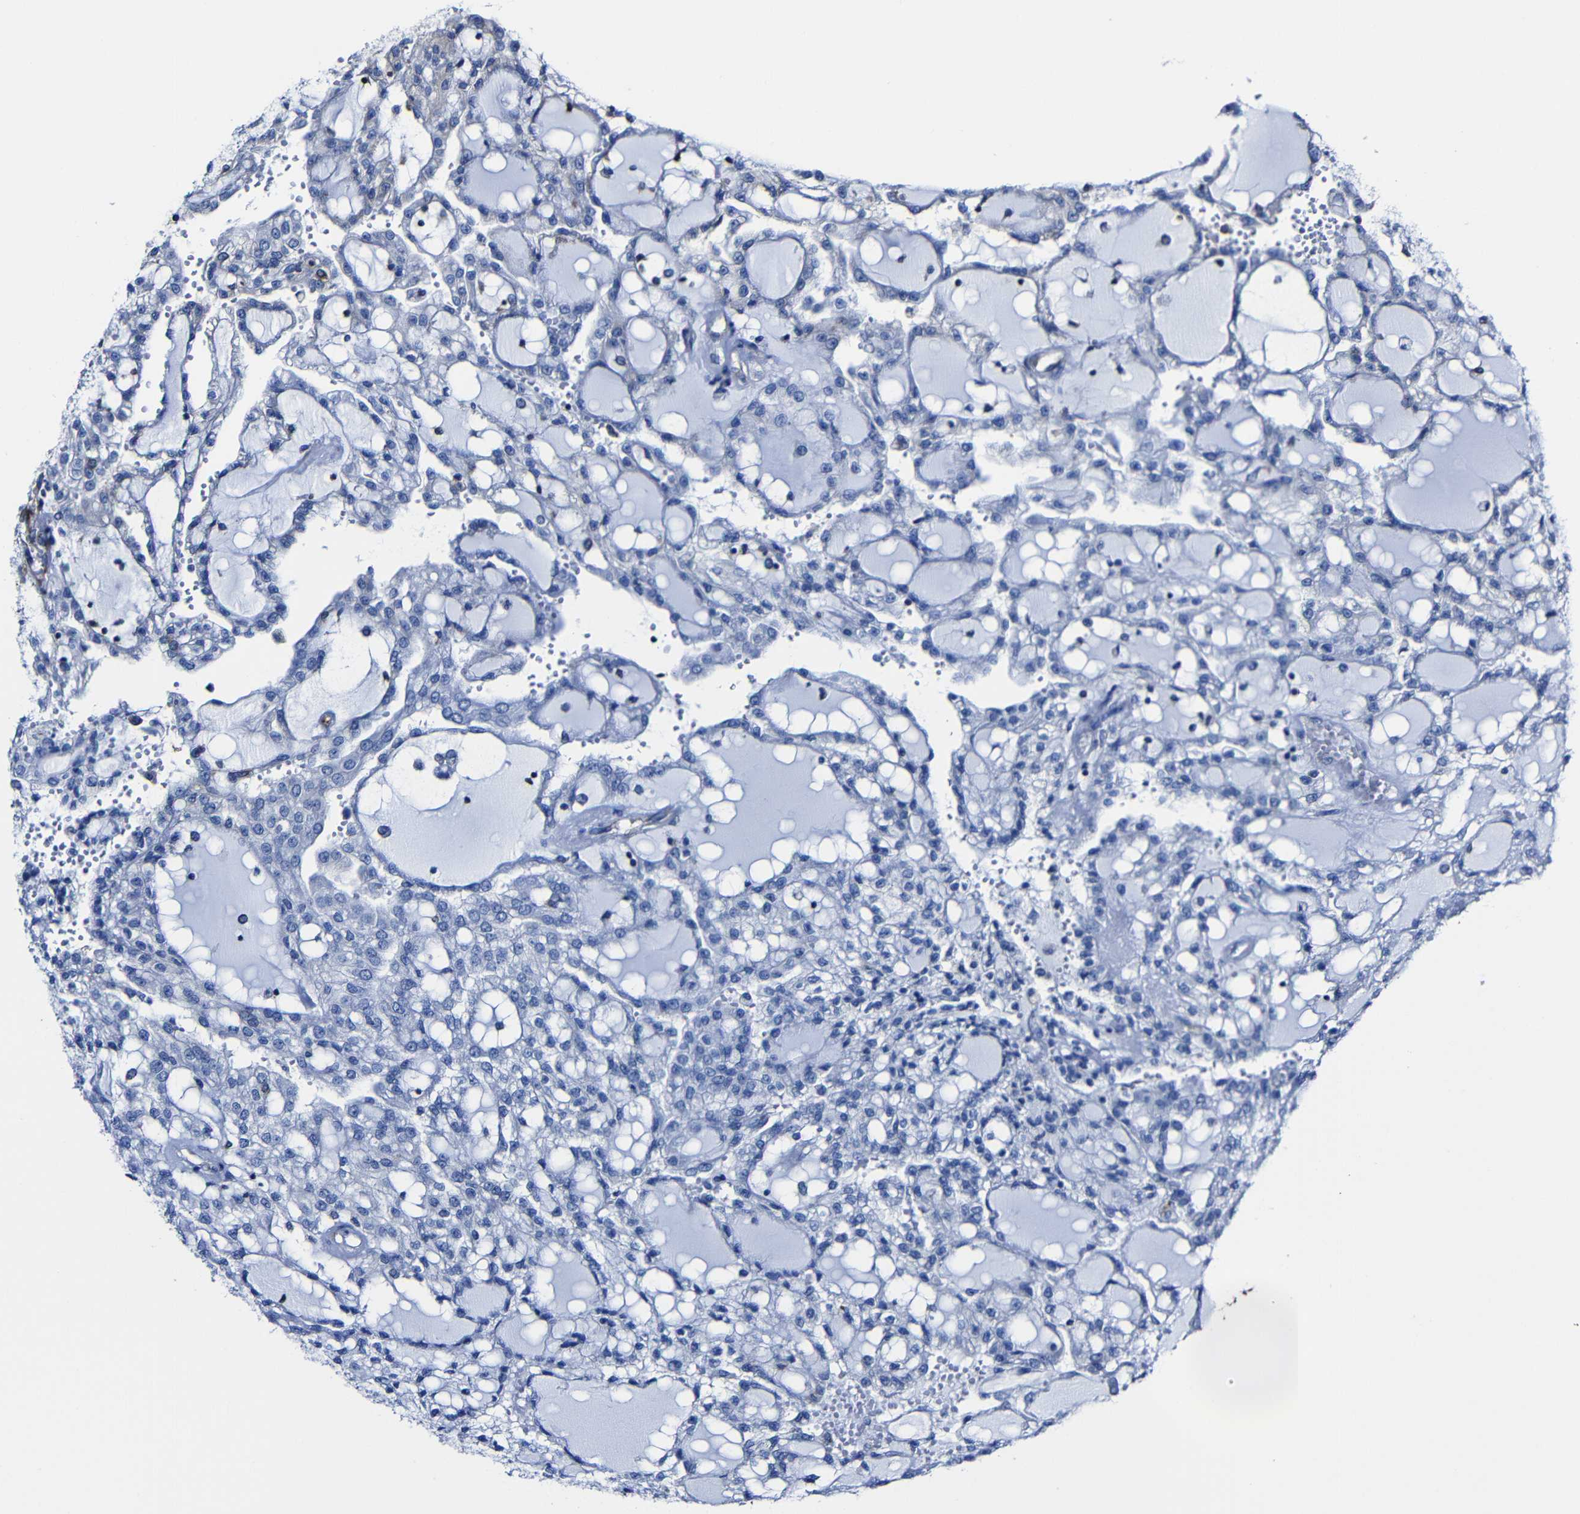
{"staining": {"intensity": "negative", "quantity": "none", "location": "none"}, "tissue": "renal cancer", "cell_type": "Tumor cells", "image_type": "cancer", "snomed": [{"axis": "morphology", "description": "Adenocarcinoma, NOS"}, {"axis": "topography", "description": "Kidney"}], "caption": "IHC image of neoplastic tissue: human renal adenocarcinoma stained with DAB (3,3'-diaminobenzidine) demonstrates no significant protein expression in tumor cells. (DAB immunohistochemistry, high magnification).", "gene": "MSN", "patient": {"sex": "male", "age": 63}}